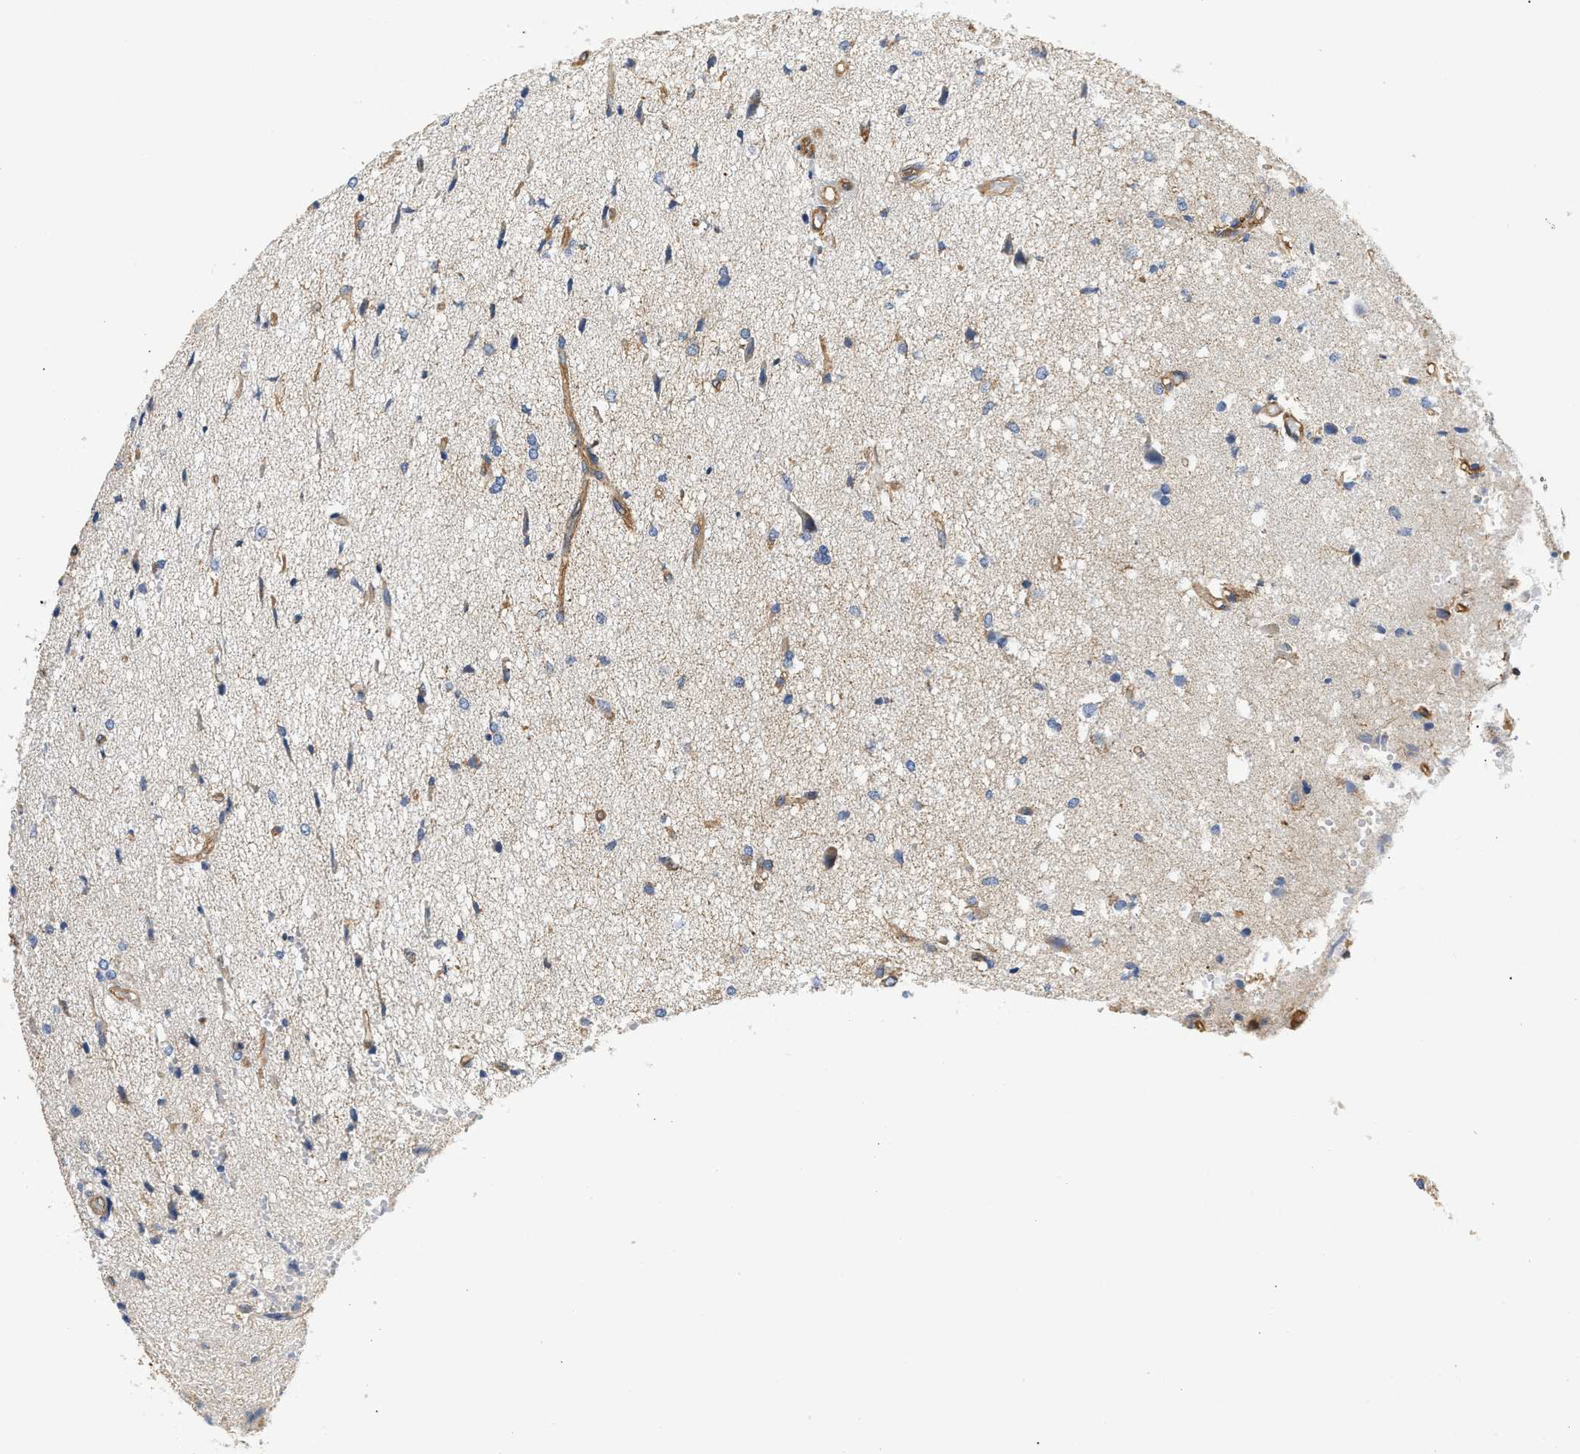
{"staining": {"intensity": "moderate", "quantity": "25%-75%", "location": "cytoplasmic/membranous"}, "tissue": "glioma", "cell_type": "Tumor cells", "image_type": "cancer", "snomed": [{"axis": "morphology", "description": "Glioma, malignant, High grade"}, {"axis": "topography", "description": "Brain"}], "caption": "High-grade glioma (malignant) was stained to show a protein in brown. There is medium levels of moderate cytoplasmic/membranous positivity in approximately 25%-75% of tumor cells.", "gene": "SAMD9L", "patient": {"sex": "female", "age": 59}}